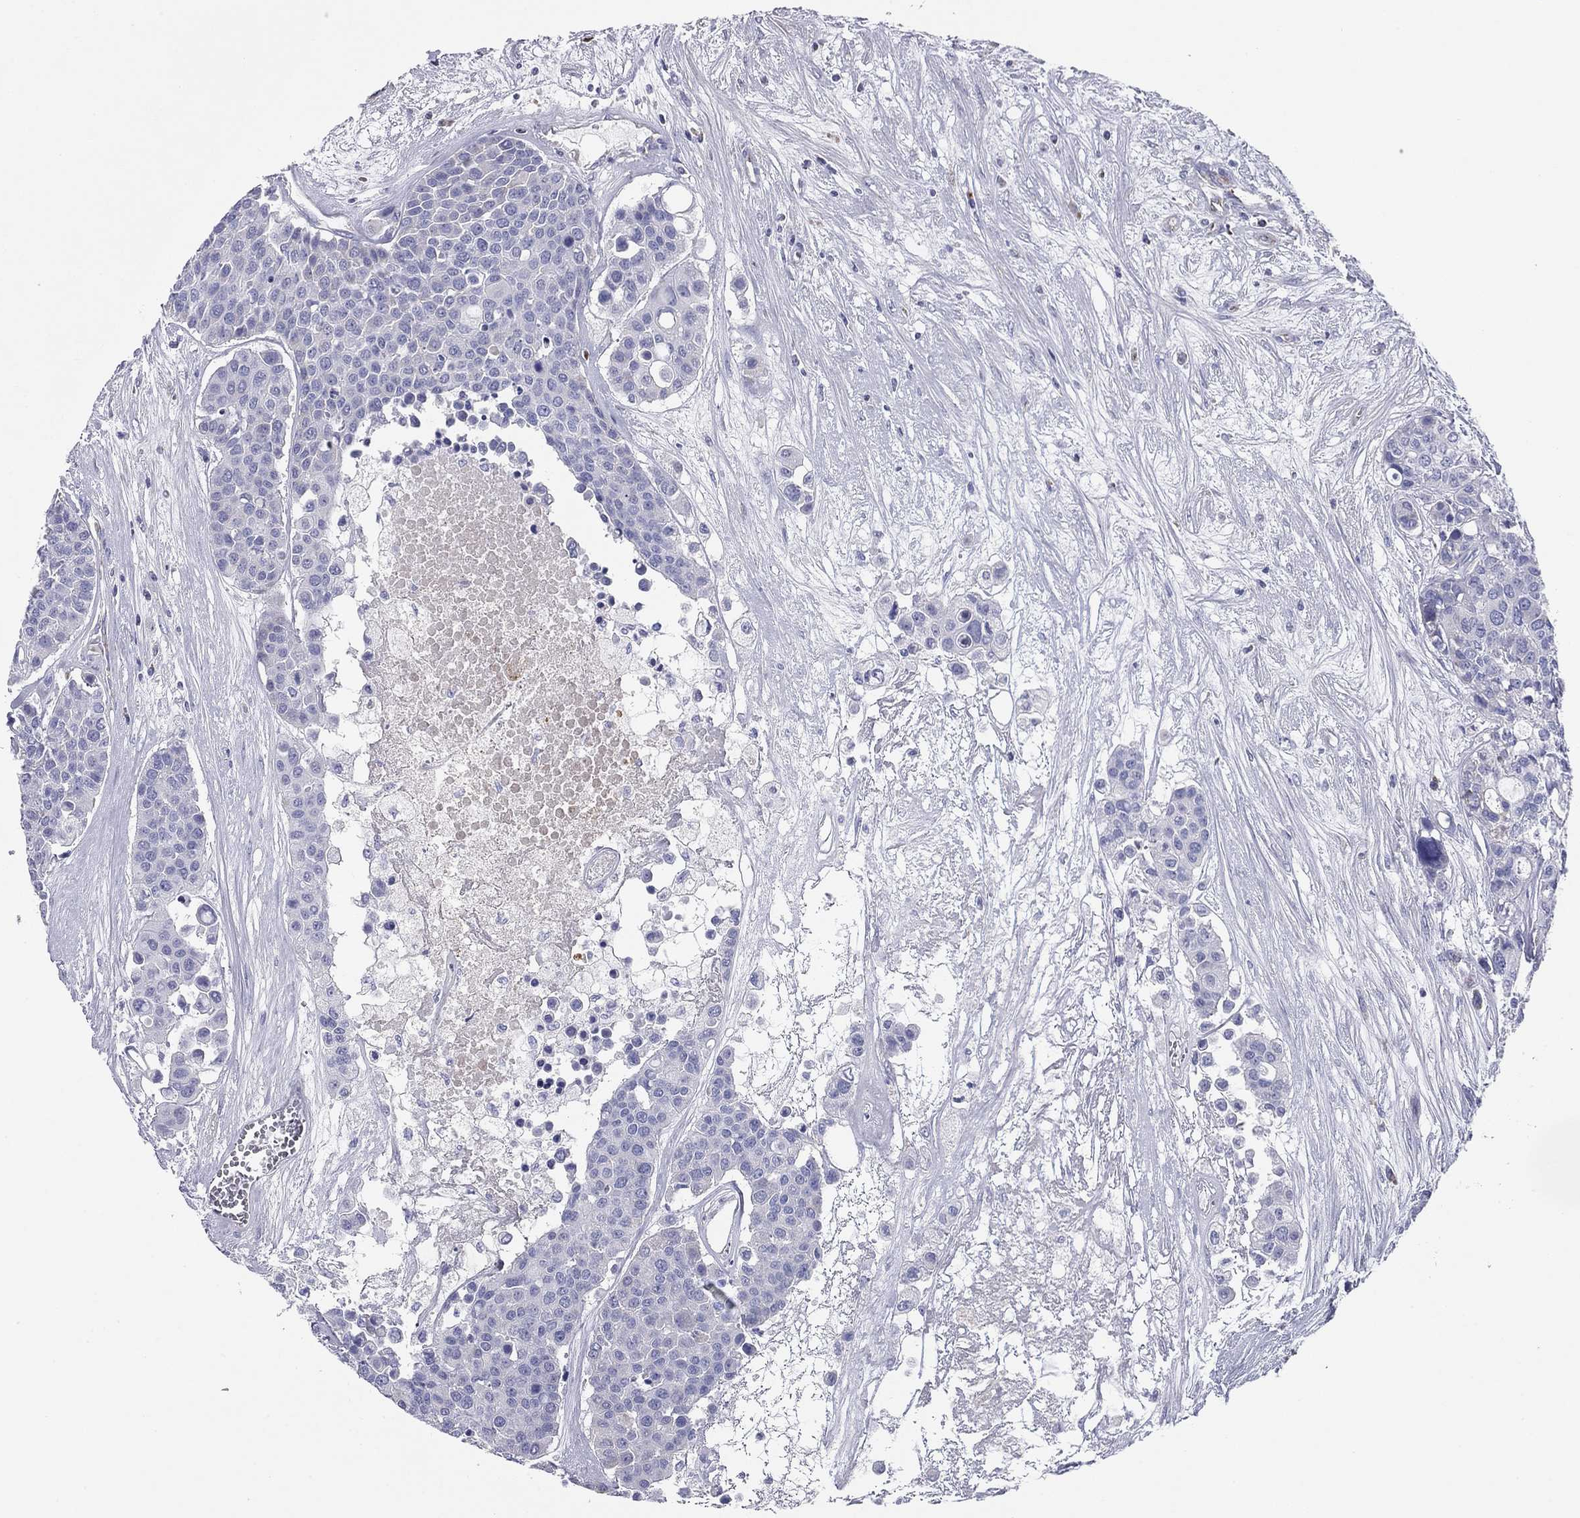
{"staining": {"intensity": "negative", "quantity": "none", "location": "none"}, "tissue": "carcinoid", "cell_type": "Tumor cells", "image_type": "cancer", "snomed": [{"axis": "morphology", "description": "Carcinoid, malignant, NOS"}, {"axis": "topography", "description": "Colon"}], "caption": "Malignant carcinoid was stained to show a protein in brown. There is no significant staining in tumor cells.", "gene": "NDUFA4L2", "patient": {"sex": "male", "age": 81}}